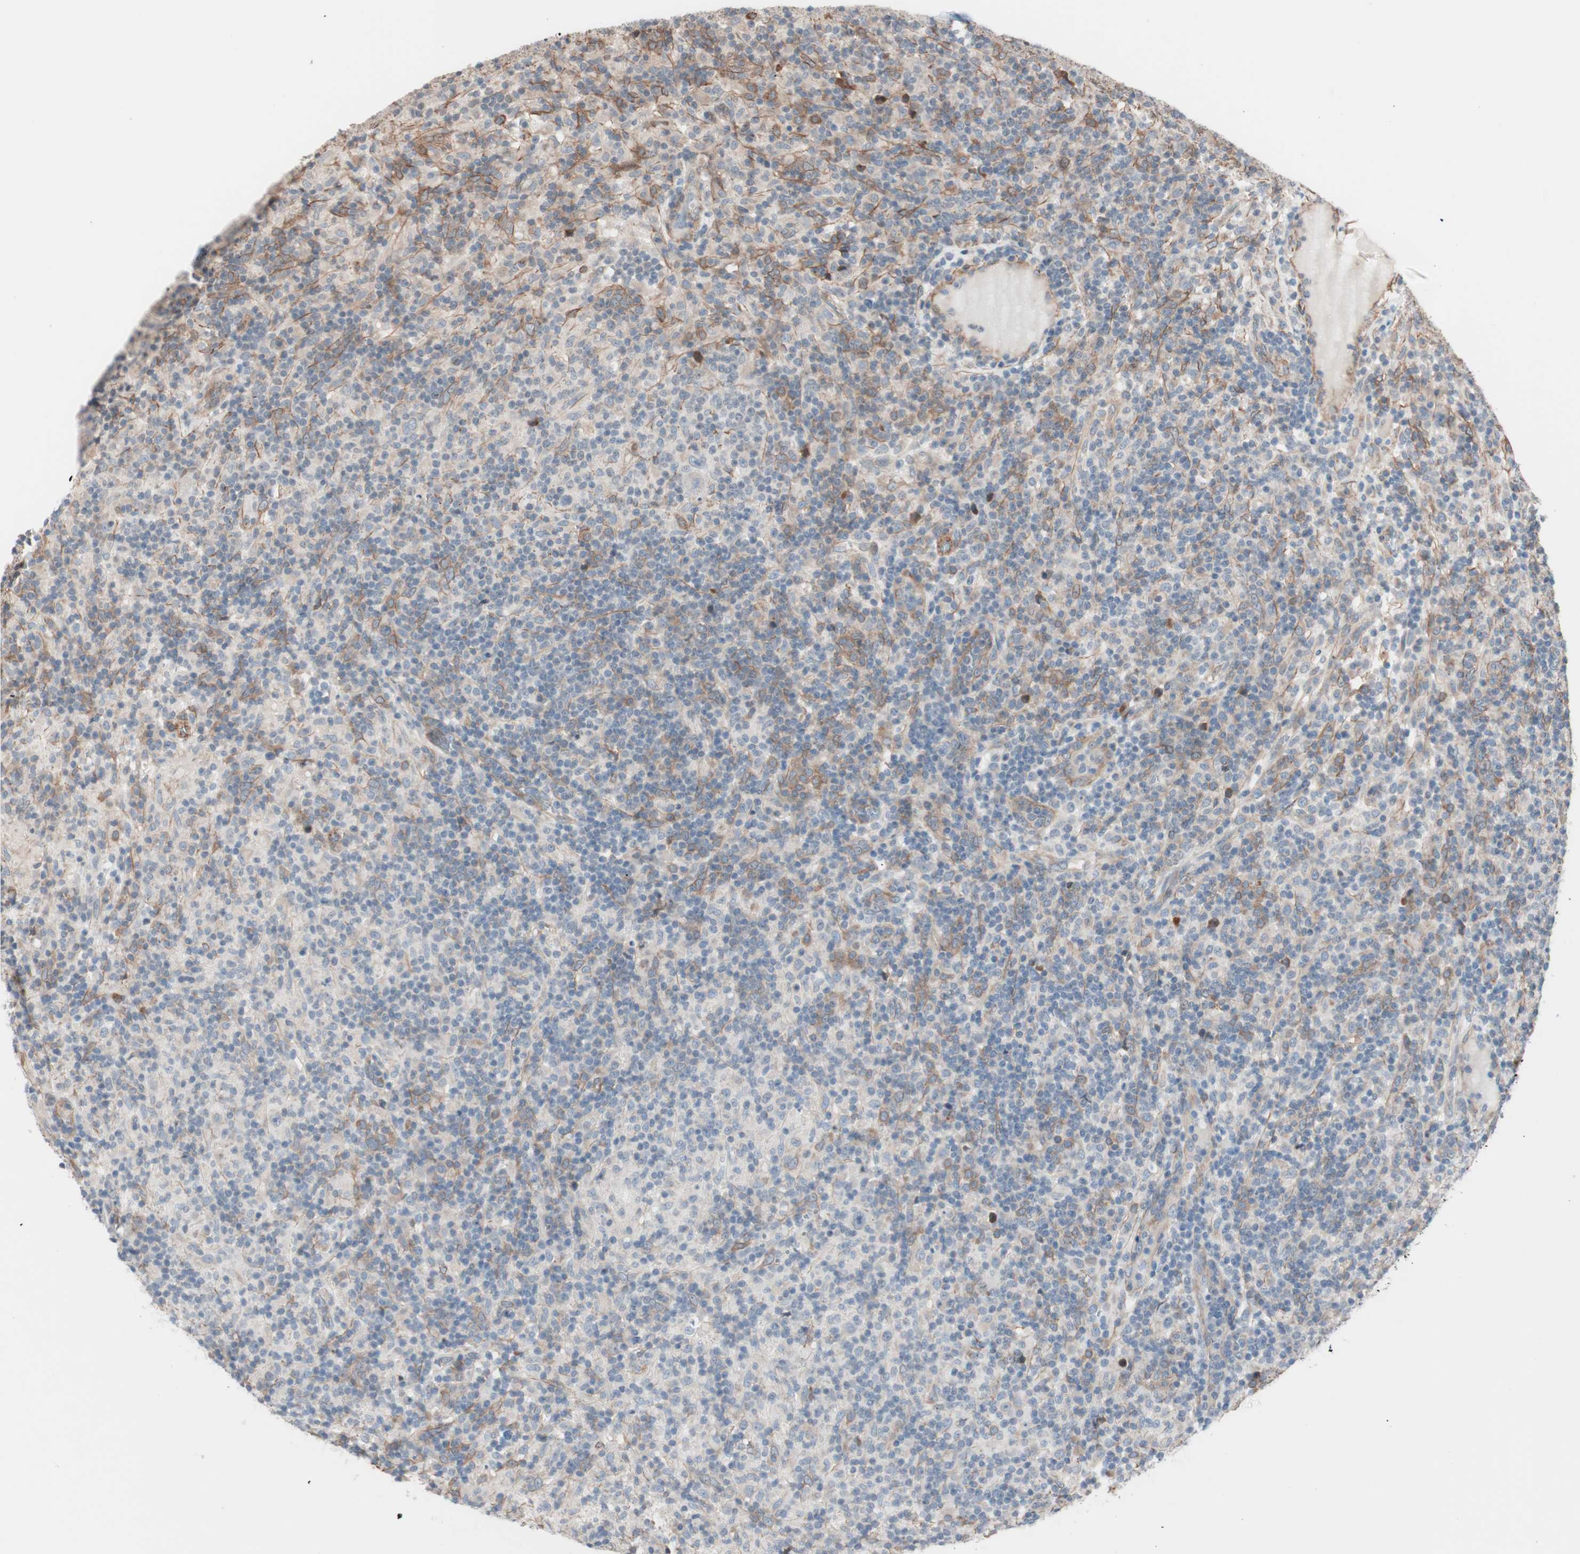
{"staining": {"intensity": "weak", "quantity": "<25%", "location": "cytoplasmic/membranous"}, "tissue": "lymphoma", "cell_type": "Tumor cells", "image_type": "cancer", "snomed": [{"axis": "morphology", "description": "Hodgkin's disease, NOS"}, {"axis": "topography", "description": "Lymph node"}], "caption": "Human Hodgkin's disease stained for a protein using immunohistochemistry demonstrates no positivity in tumor cells.", "gene": "ALG5", "patient": {"sex": "male", "age": 70}}